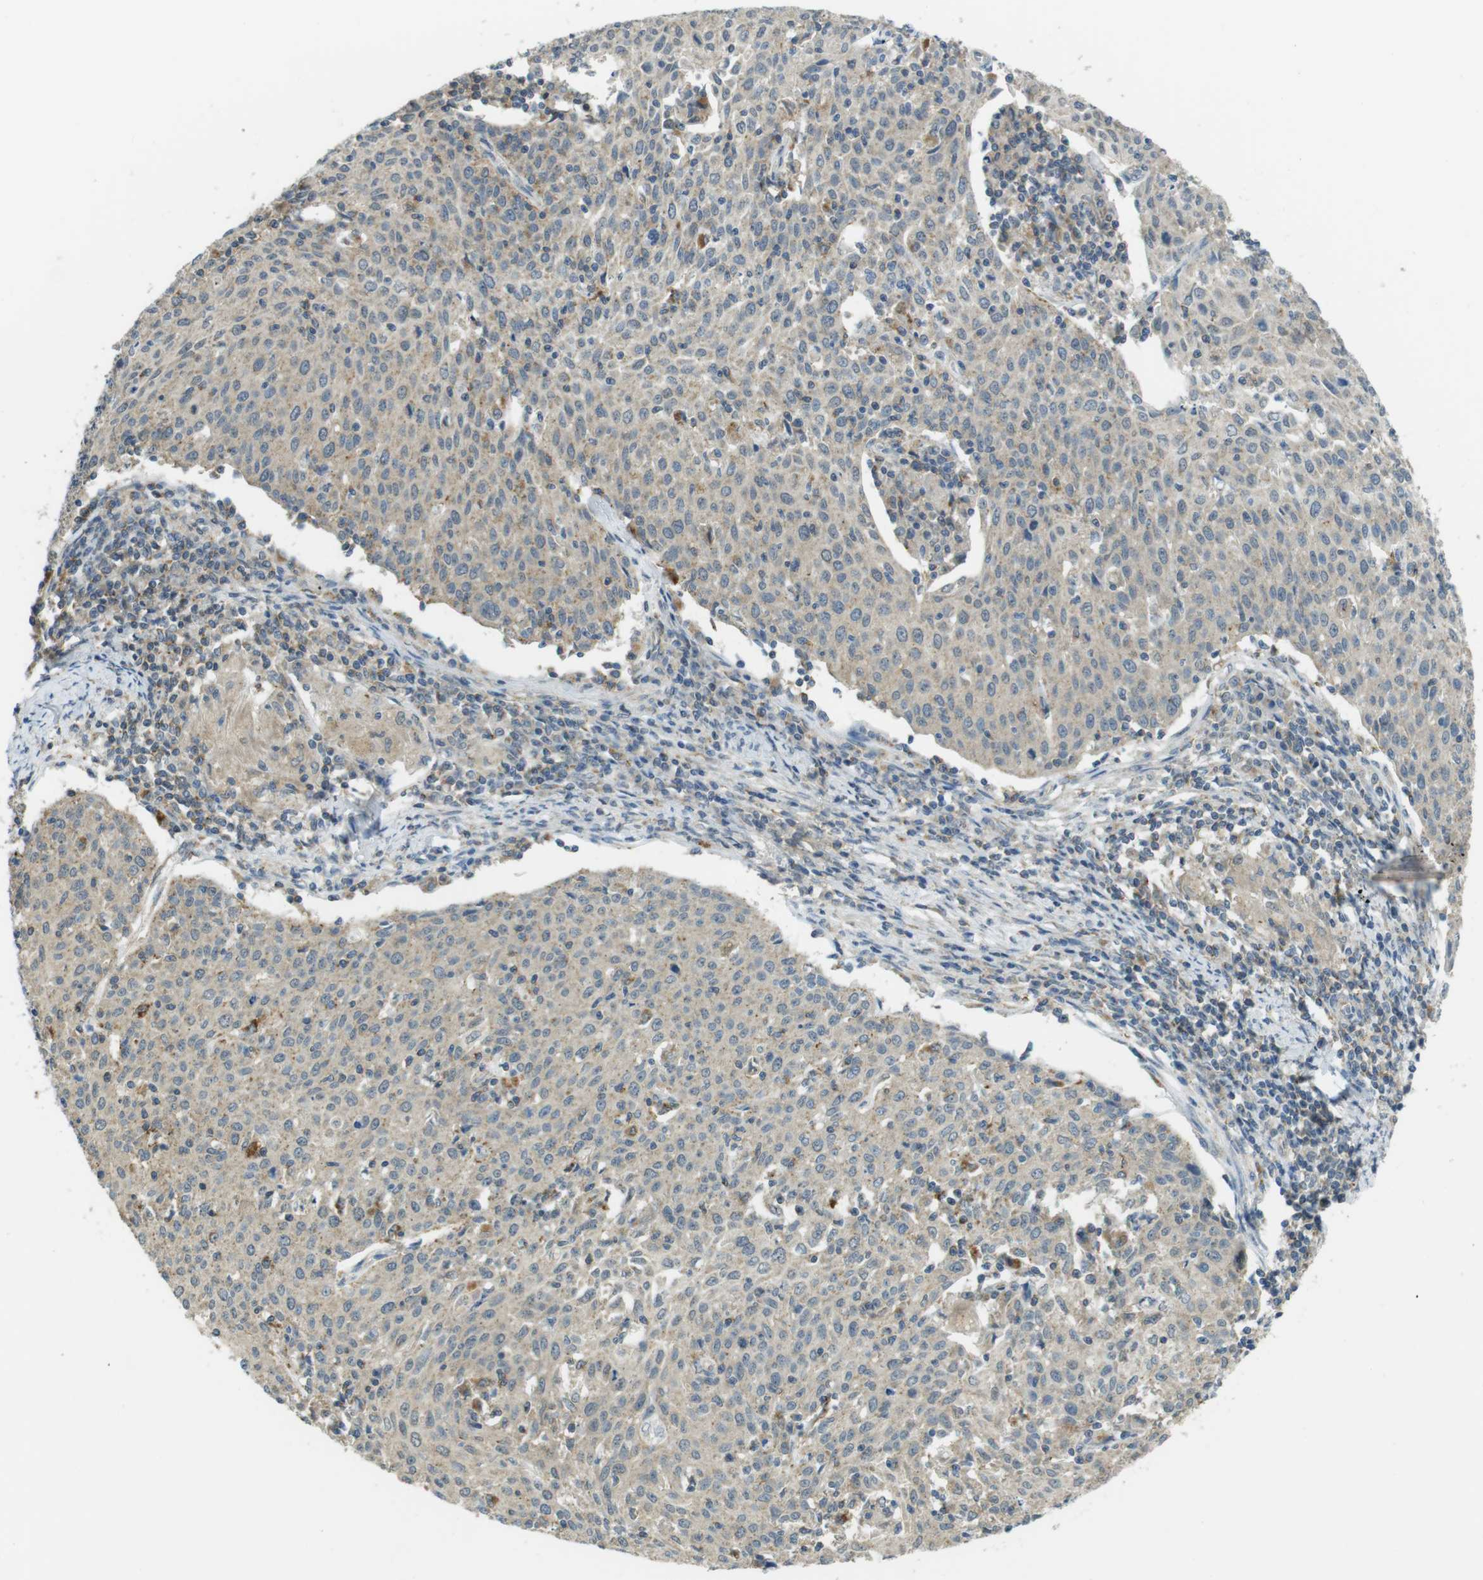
{"staining": {"intensity": "weak", "quantity": ">75%", "location": "cytoplasmic/membranous"}, "tissue": "cervical cancer", "cell_type": "Tumor cells", "image_type": "cancer", "snomed": [{"axis": "morphology", "description": "Squamous cell carcinoma, NOS"}, {"axis": "topography", "description": "Cervix"}], "caption": "IHC micrograph of neoplastic tissue: squamous cell carcinoma (cervical) stained using immunohistochemistry (IHC) displays low levels of weak protein expression localized specifically in the cytoplasmic/membranous of tumor cells, appearing as a cytoplasmic/membranous brown color.", "gene": "BRI3BP", "patient": {"sex": "female", "age": 38}}